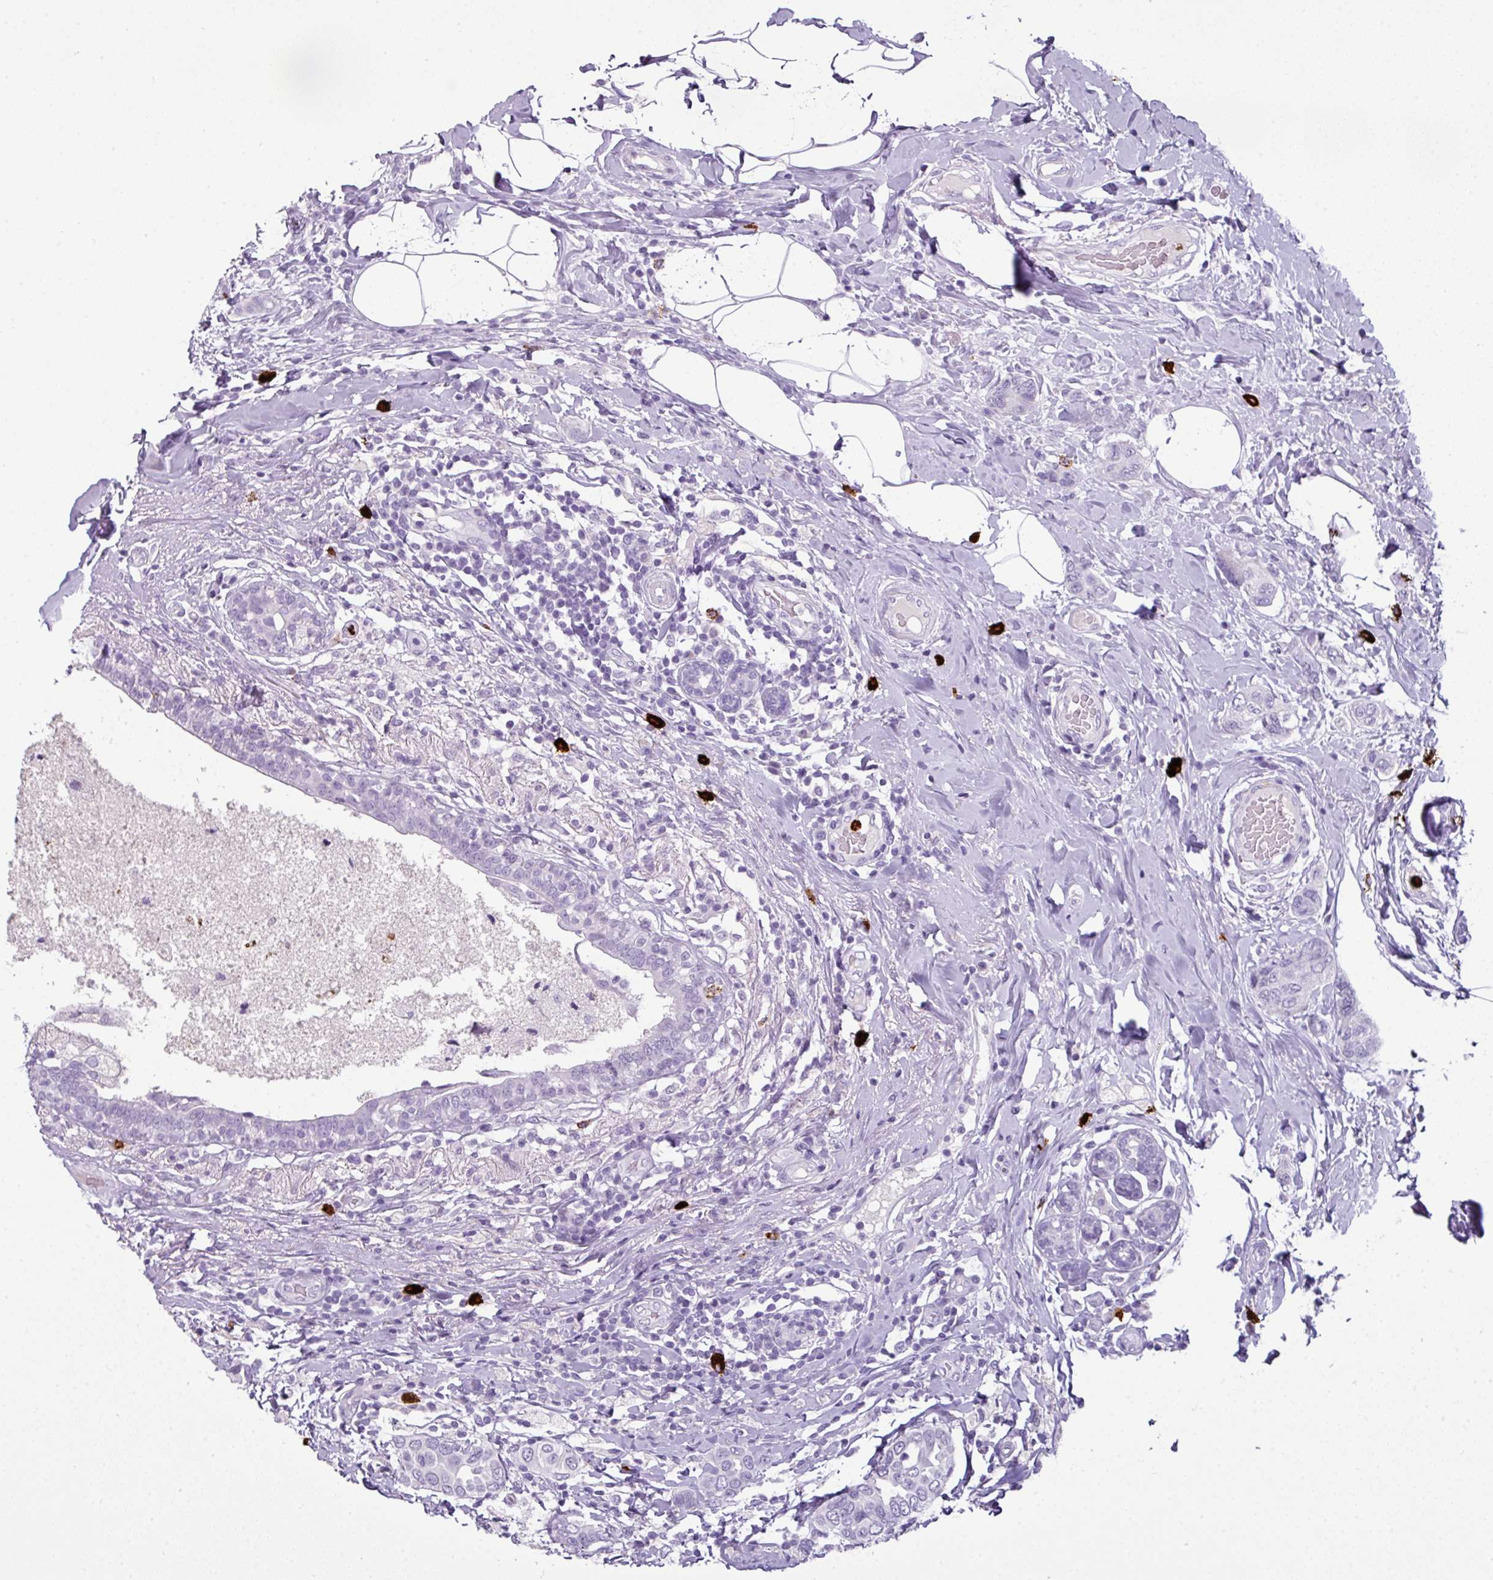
{"staining": {"intensity": "negative", "quantity": "none", "location": "none"}, "tissue": "breast cancer", "cell_type": "Tumor cells", "image_type": "cancer", "snomed": [{"axis": "morphology", "description": "Lobular carcinoma"}, {"axis": "topography", "description": "Breast"}], "caption": "IHC micrograph of neoplastic tissue: breast cancer (lobular carcinoma) stained with DAB demonstrates no significant protein expression in tumor cells. Brightfield microscopy of IHC stained with DAB (3,3'-diaminobenzidine) (brown) and hematoxylin (blue), captured at high magnification.", "gene": "CTSG", "patient": {"sex": "female", "age": 51}}